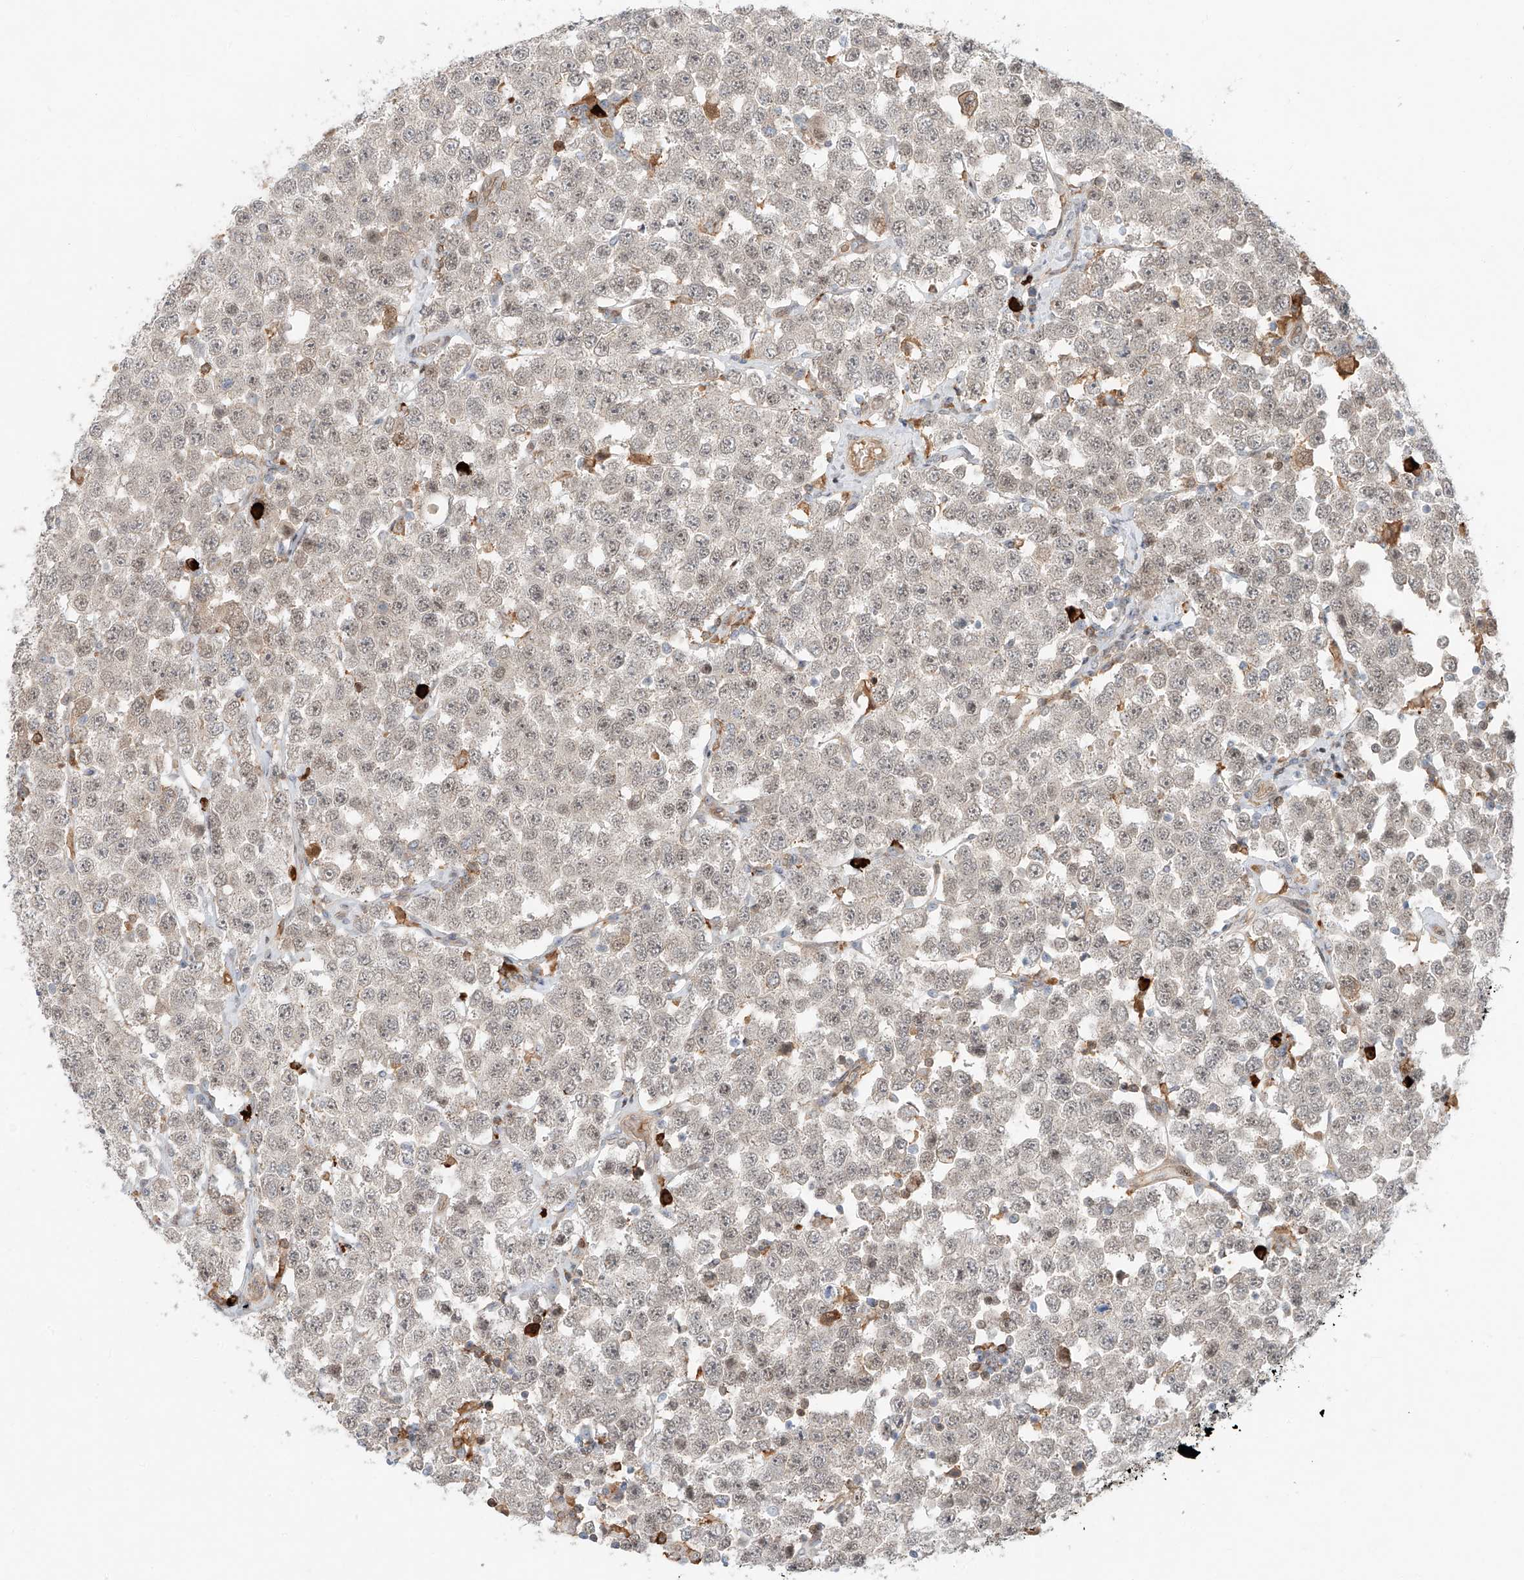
{"staining": {"intensity": "negative", "quantity": "none", "location": "none"}, "tissue": "testis cancer", "cell_type": "Tumor cells", "image_type": "cancer", "snomed": [{"axis": "morphology", "description": "Seminoma, NOS"}, {"axis": "topography", "description": "Testis"}], "caption": "DAB (3,3'-diaminobenzidine) immunohistochemical staining of human testis seminoma shows no significant expression in tumor cells.", "gene": "CEP162", "patient": {"sex": "male", "age": 28}}